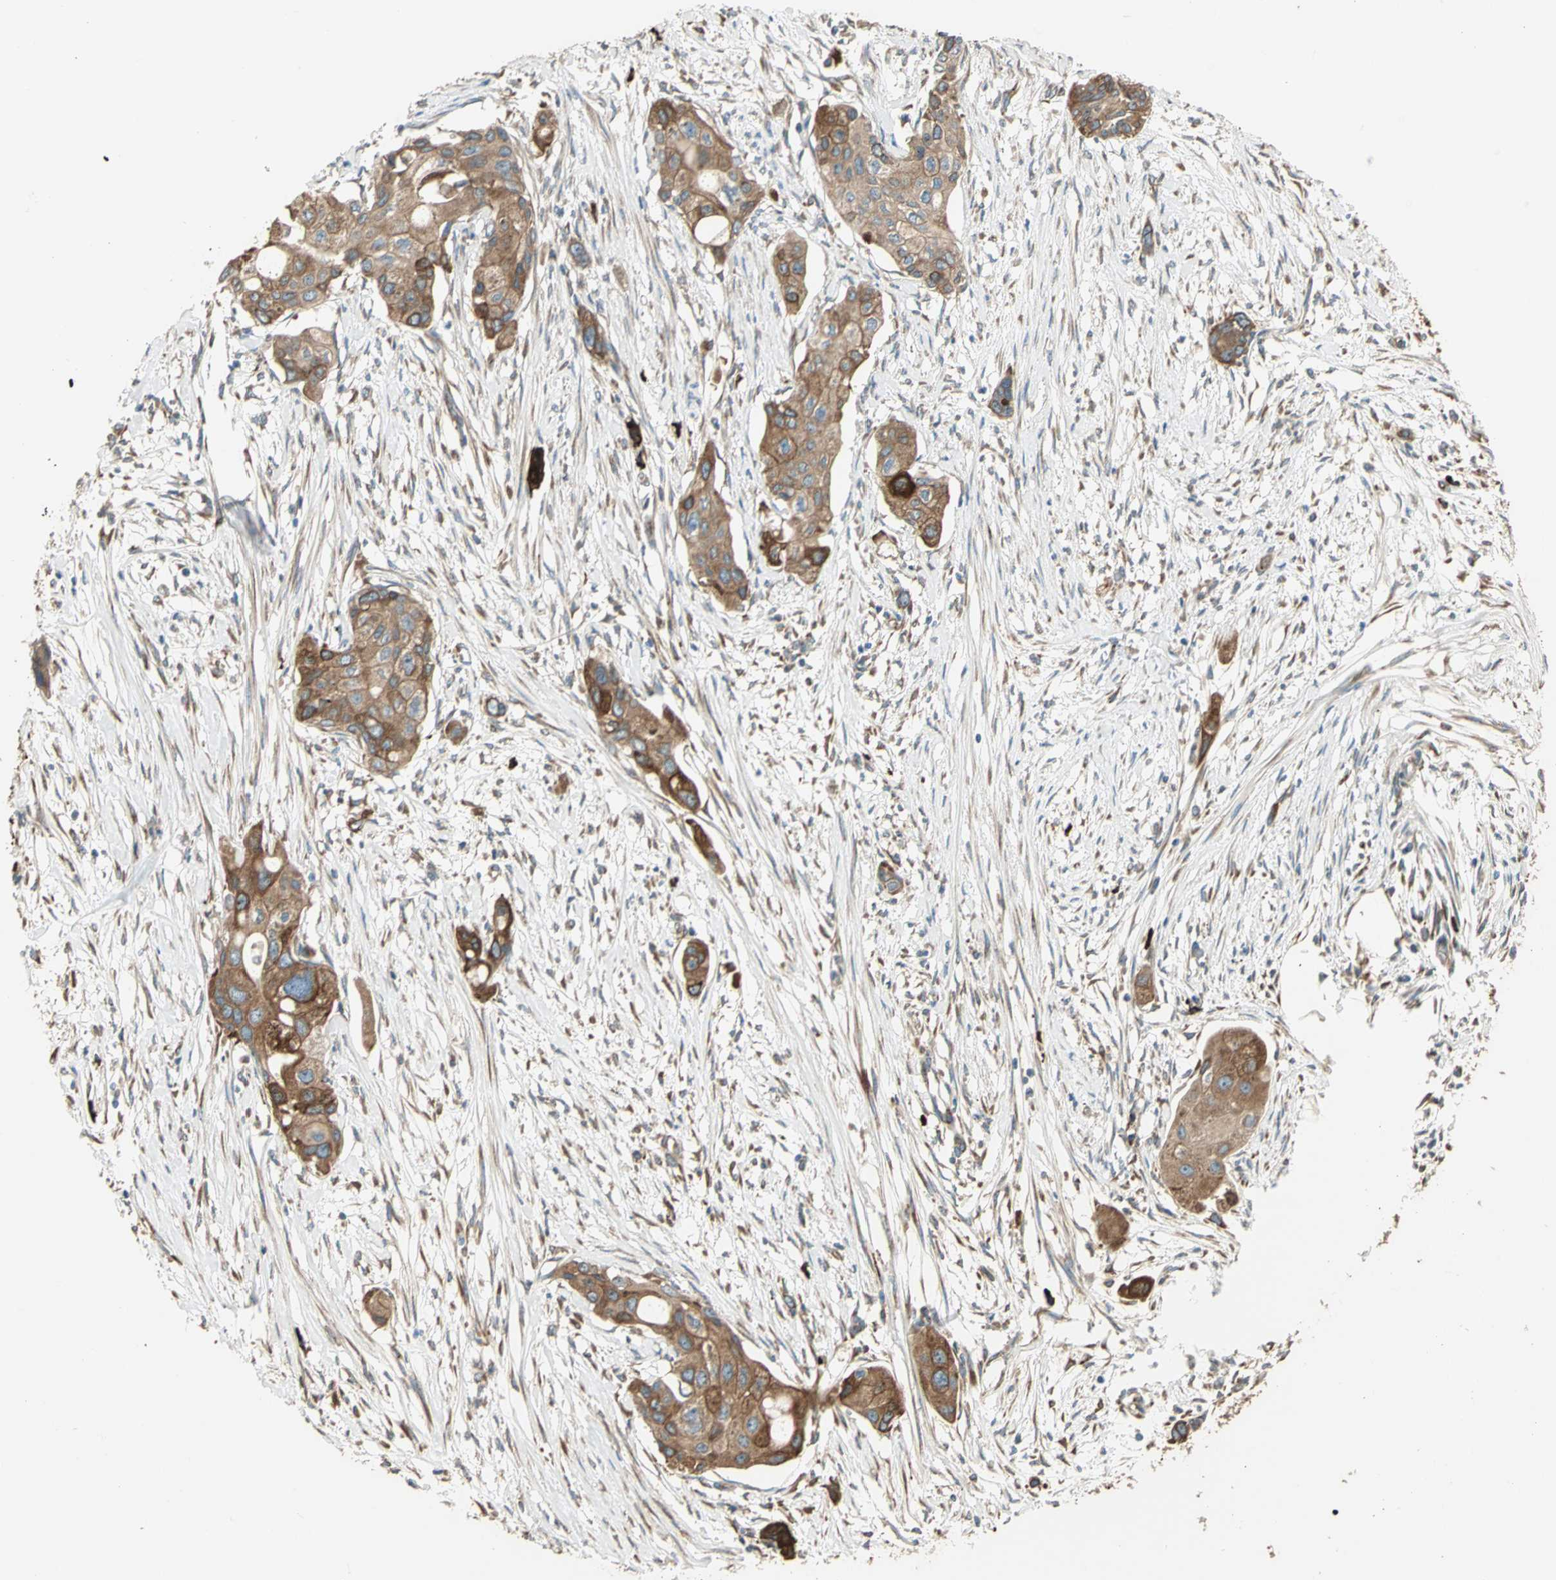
{"staining": {"intensity": "moderate", "quantity": ">75%", "location": "cytoplasmic/membranous"}, "tissue": "pancreatic cancer", "cell_type": "Tumor cells", "image_type": "cancer", "snomed": [{"axis": "morphology", "description": "Adenocarcinoma, NOS"}, {"axis": "topography", "description": "Pancreas"}], "caption": "Immunohistochemical staining of pancreatic cancer (adenocarcinoma) shows medium levels of moderate cytoplasmic/membranous protein expression in approximately >75% of tumor cells.", "gene": "PDIA4", "patient": {"sex": "female", "age": 60}}